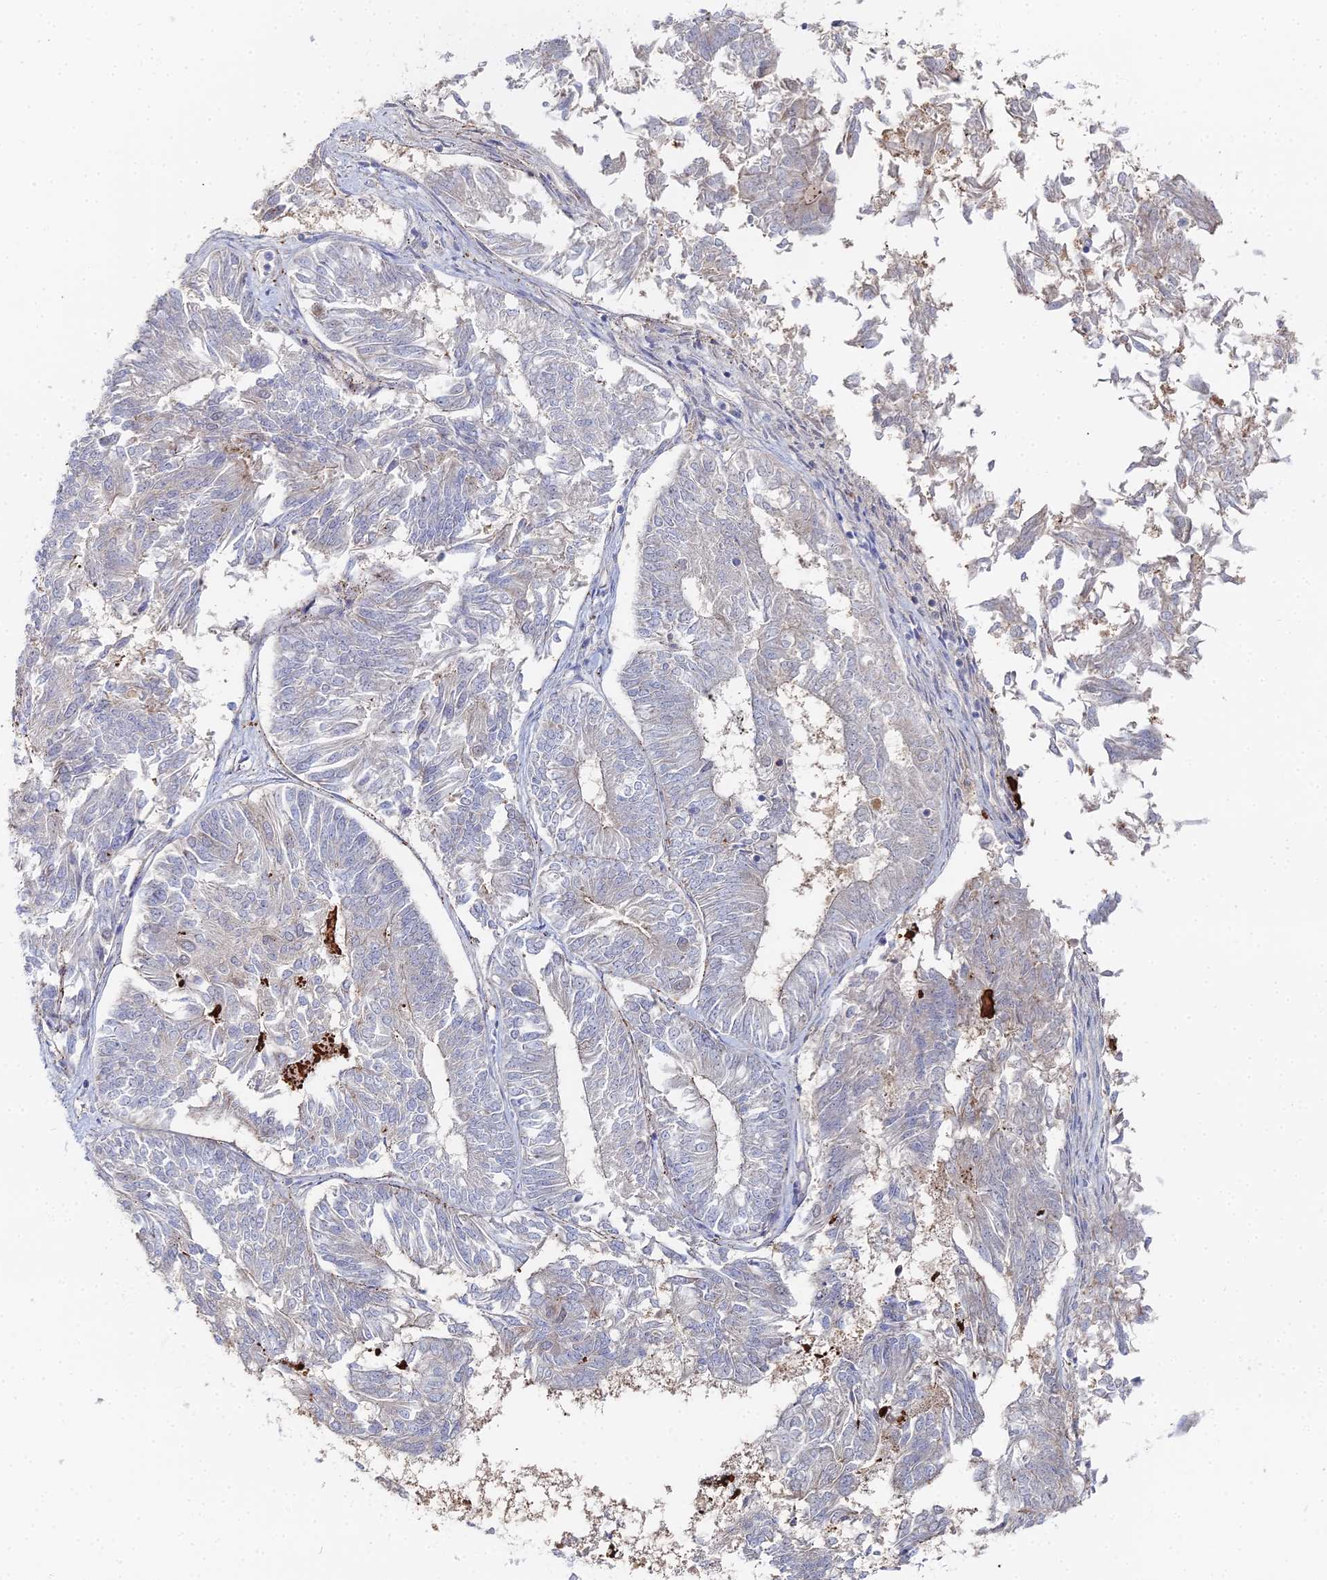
{"staining": {"intensity": "negative", "quantity": "none", "location": "none"}, "tissue": "endometrial cancer", "cell_type": "Tumor cells", "image_type": "cancer", "snomed": [{"axis": "morphology", "description": "Adenocarcinoma, NOS"}, {"axis": "topography", "description": "Endometrium"}], "caption": "IHC image of adenocarcinoma (endometrial) stained for a protein (brown), which shows no staining in tumor cells.", "gene": "THAP4", "patient": {"sex": "female", "age": 58}}